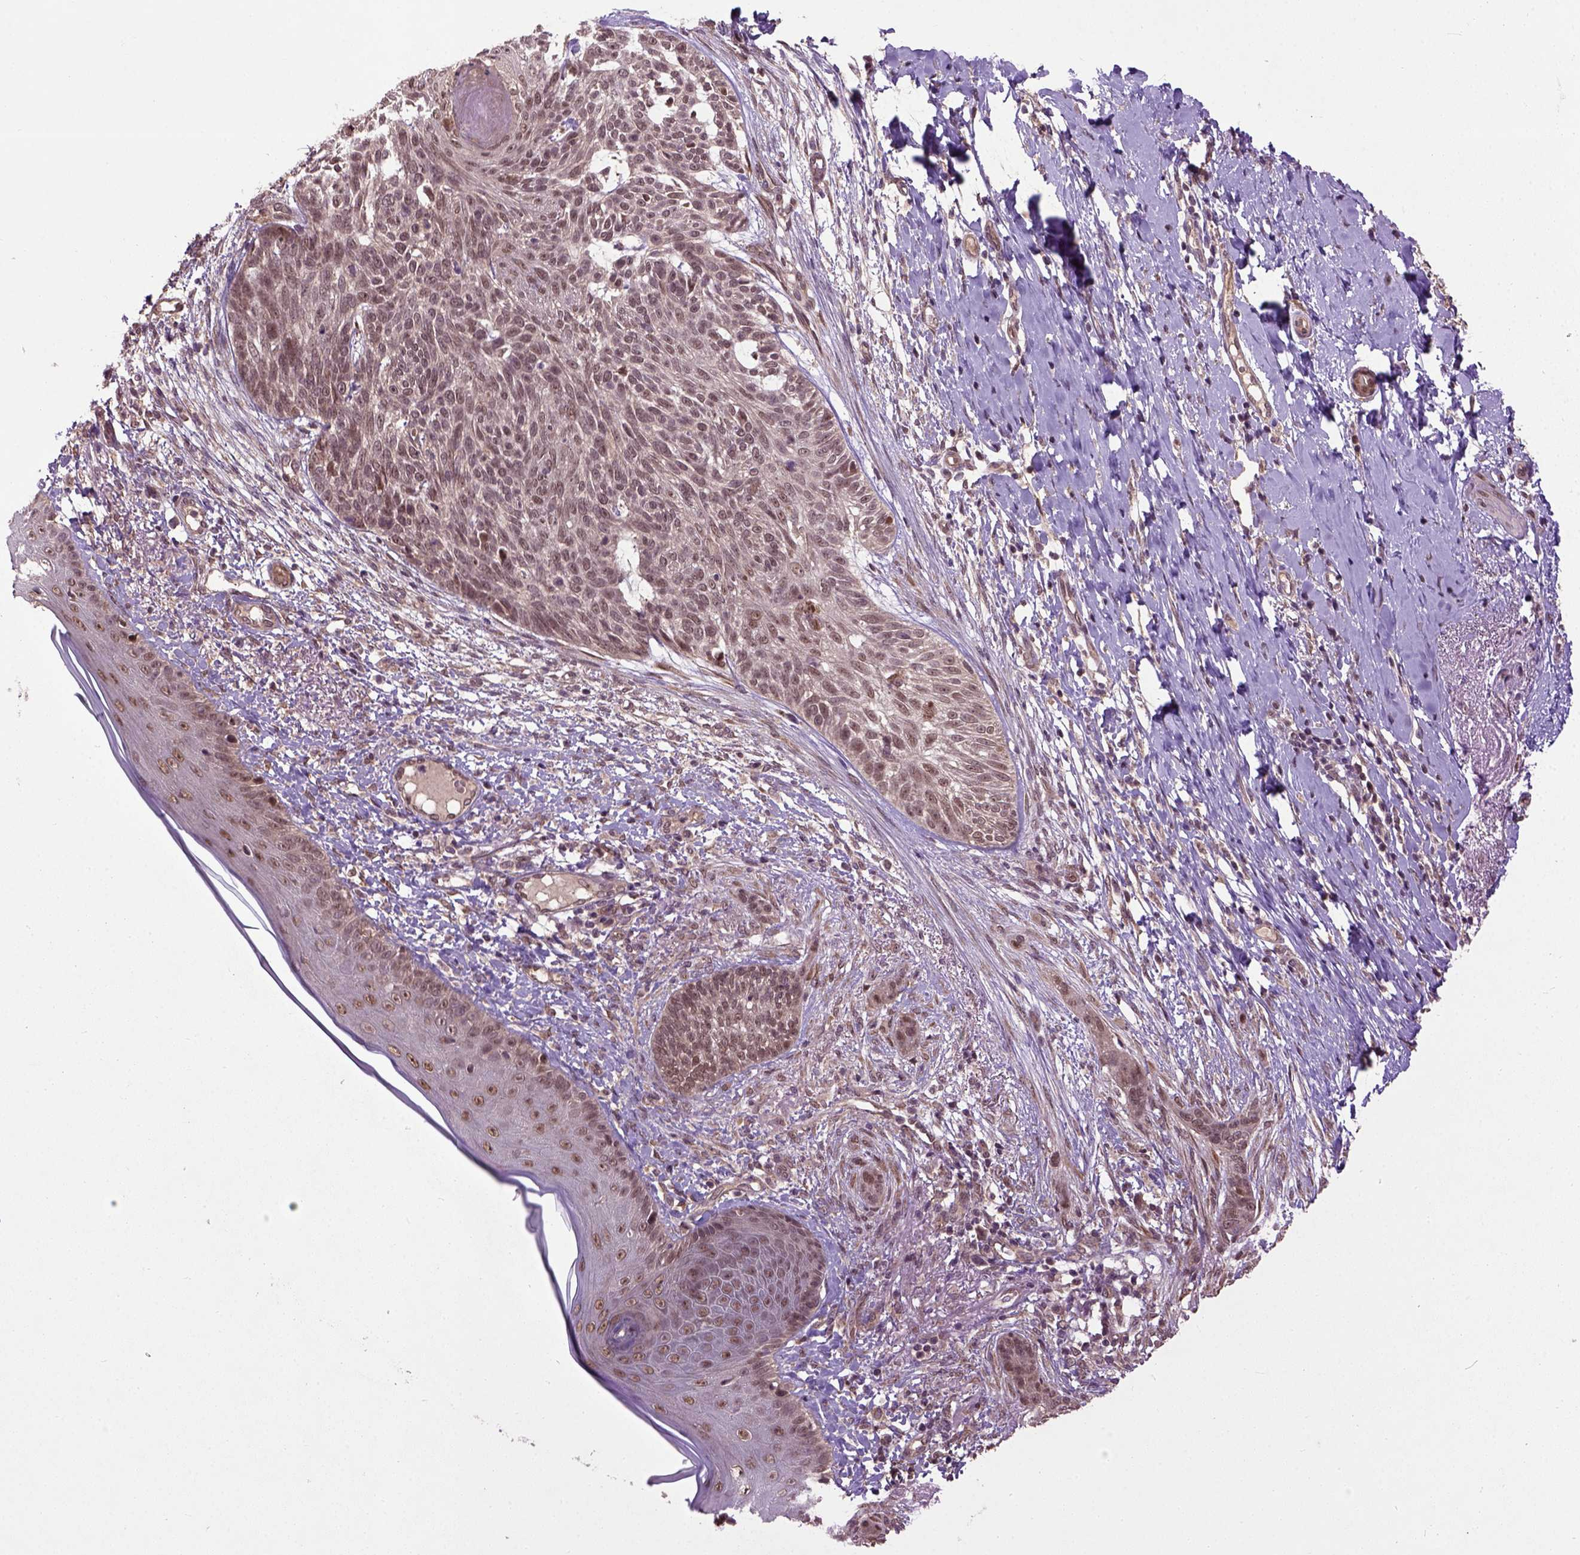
{"staining": {"intensity": "moderate", "quantity": ">75%", "location": "nuclear"}, "tissue": "skin cancer", "cell_type": "Tumor cells", "image_type": "cancer", "snomed": [{"axis": "morphology", "description": "Normal tissue, NOS"}, {"axis": "morphology", "description": "Basal cell carcinoma"}, {"axis": "topography", "description": "Skin"}], "caption": "Skin cancer (basal cell carcinoma) stained with a brown dye displays moderate nuclear positive expression in approximately >75% of tumor cells.", "gene": "UBA3", "patient": {"sex": "male", "age": 84}}